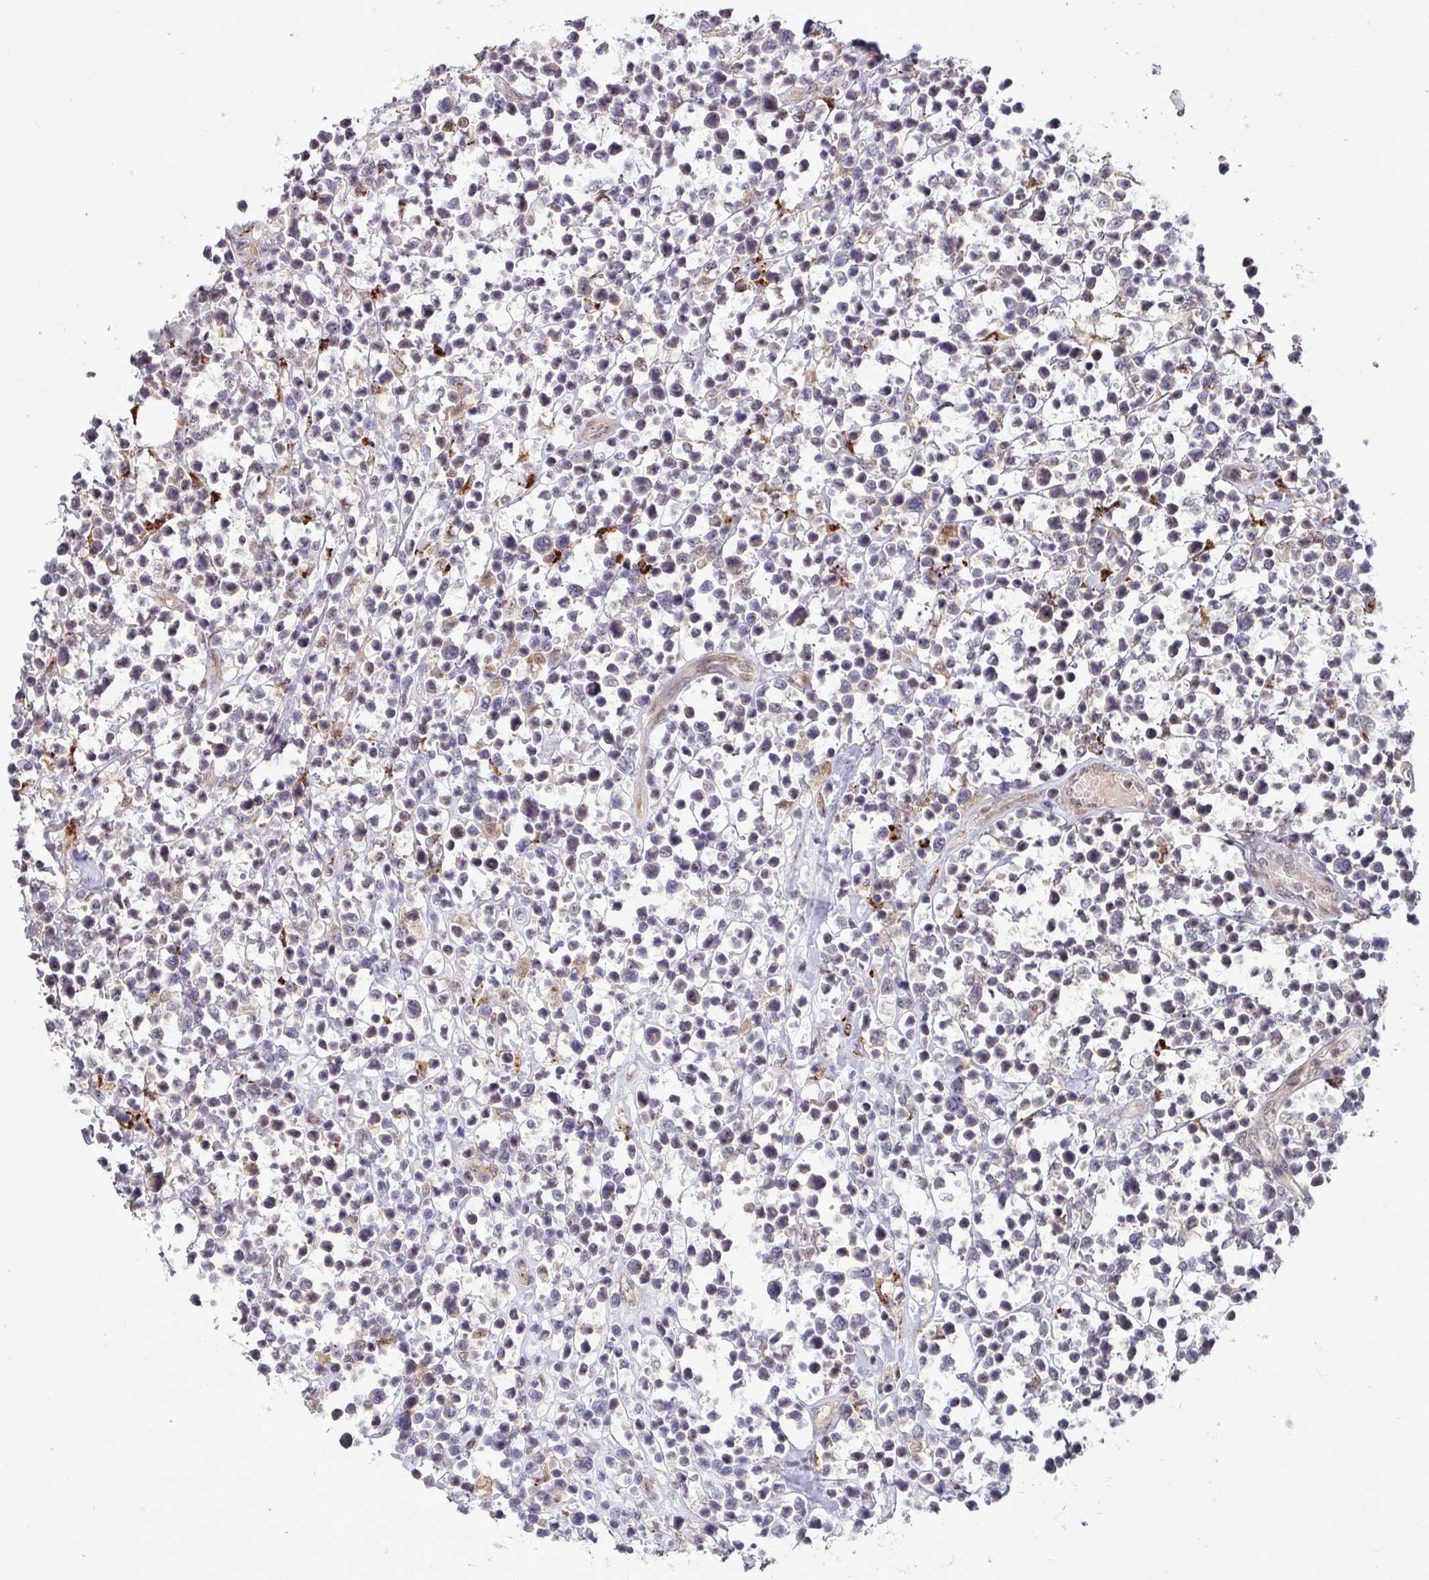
{"staining": {"intensity": "weak", "quantity": "<25%", "location": "cytoplasmic/membranous"}, "tissue": "lymphoma", "cell_type": "Tumor cells", "image_type": "cancer", "snomed": [{"axis": "morphology", "description": "Malignant lymphoma, non-Hodgkin's type, Low grade"}, {"axis": "topography", "description": "Lymph node"}], "caption": "This is an IHC image of human low-grade malignant lymphoma, non-Hodgkin's type. There is no positivity in tumor cells.", "gene": "TRIM44", "patient": {"sex": "male", "age": 60}}